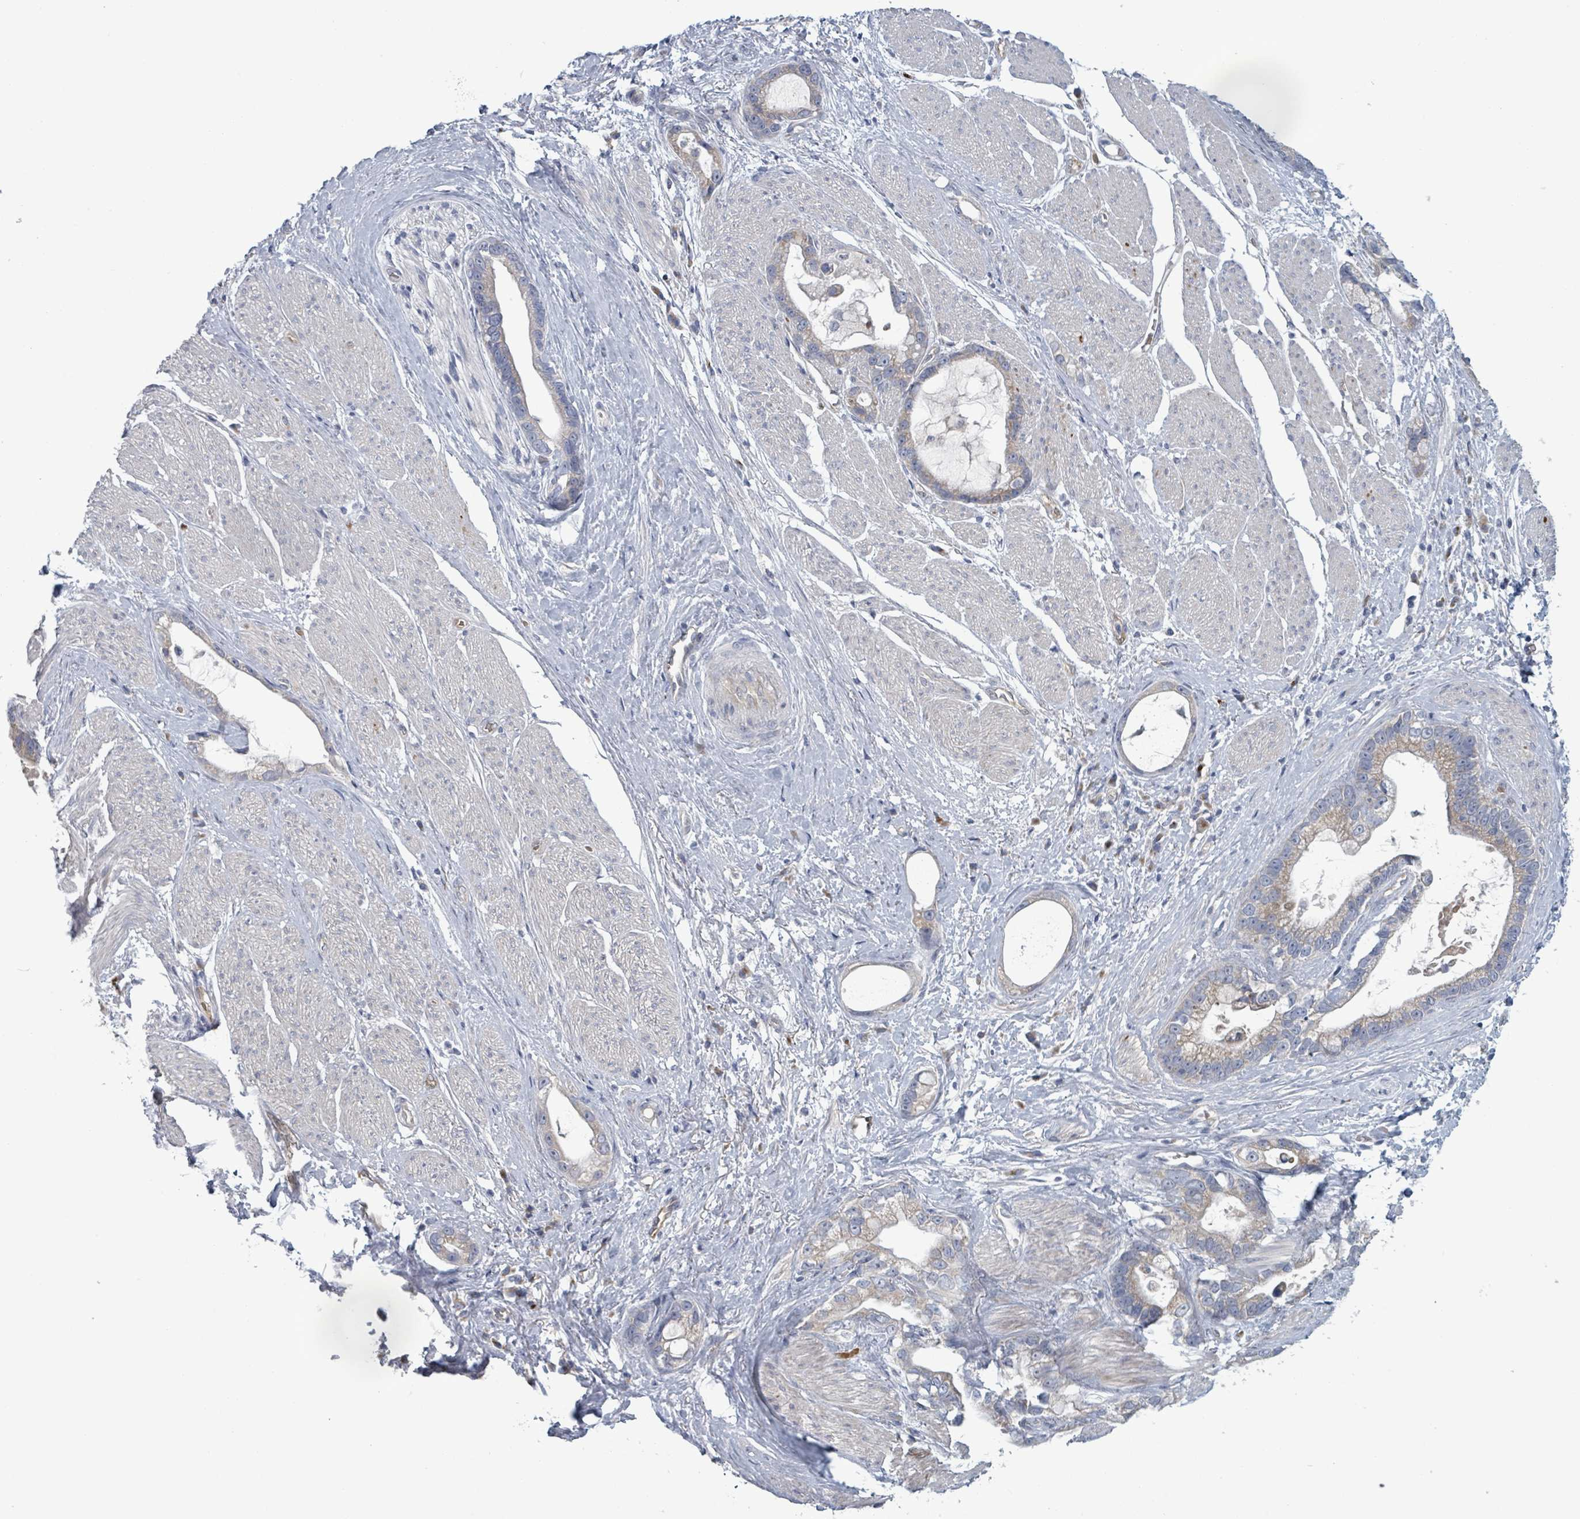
{"staining": {"intensity": "weak", "quantity": ">75%", "location": "cytoplasmic/membranous"}, "tissue": "stomach cancer", "cell_type": "Tumor cells", "image_type": "cancer", "snomed": [{"axis": "morphology", "description": "Adenocarcinoma, NOS"}, {"axis": "topography", "description": "Stomach"}], "caption": "Weak cytoplasmic/membranous expression is present in approximately >75% of tumor cells in stomach adenocarcinoma.", "gene": "FKBP1A", "patient": {"sex": "male", "age": 55}}